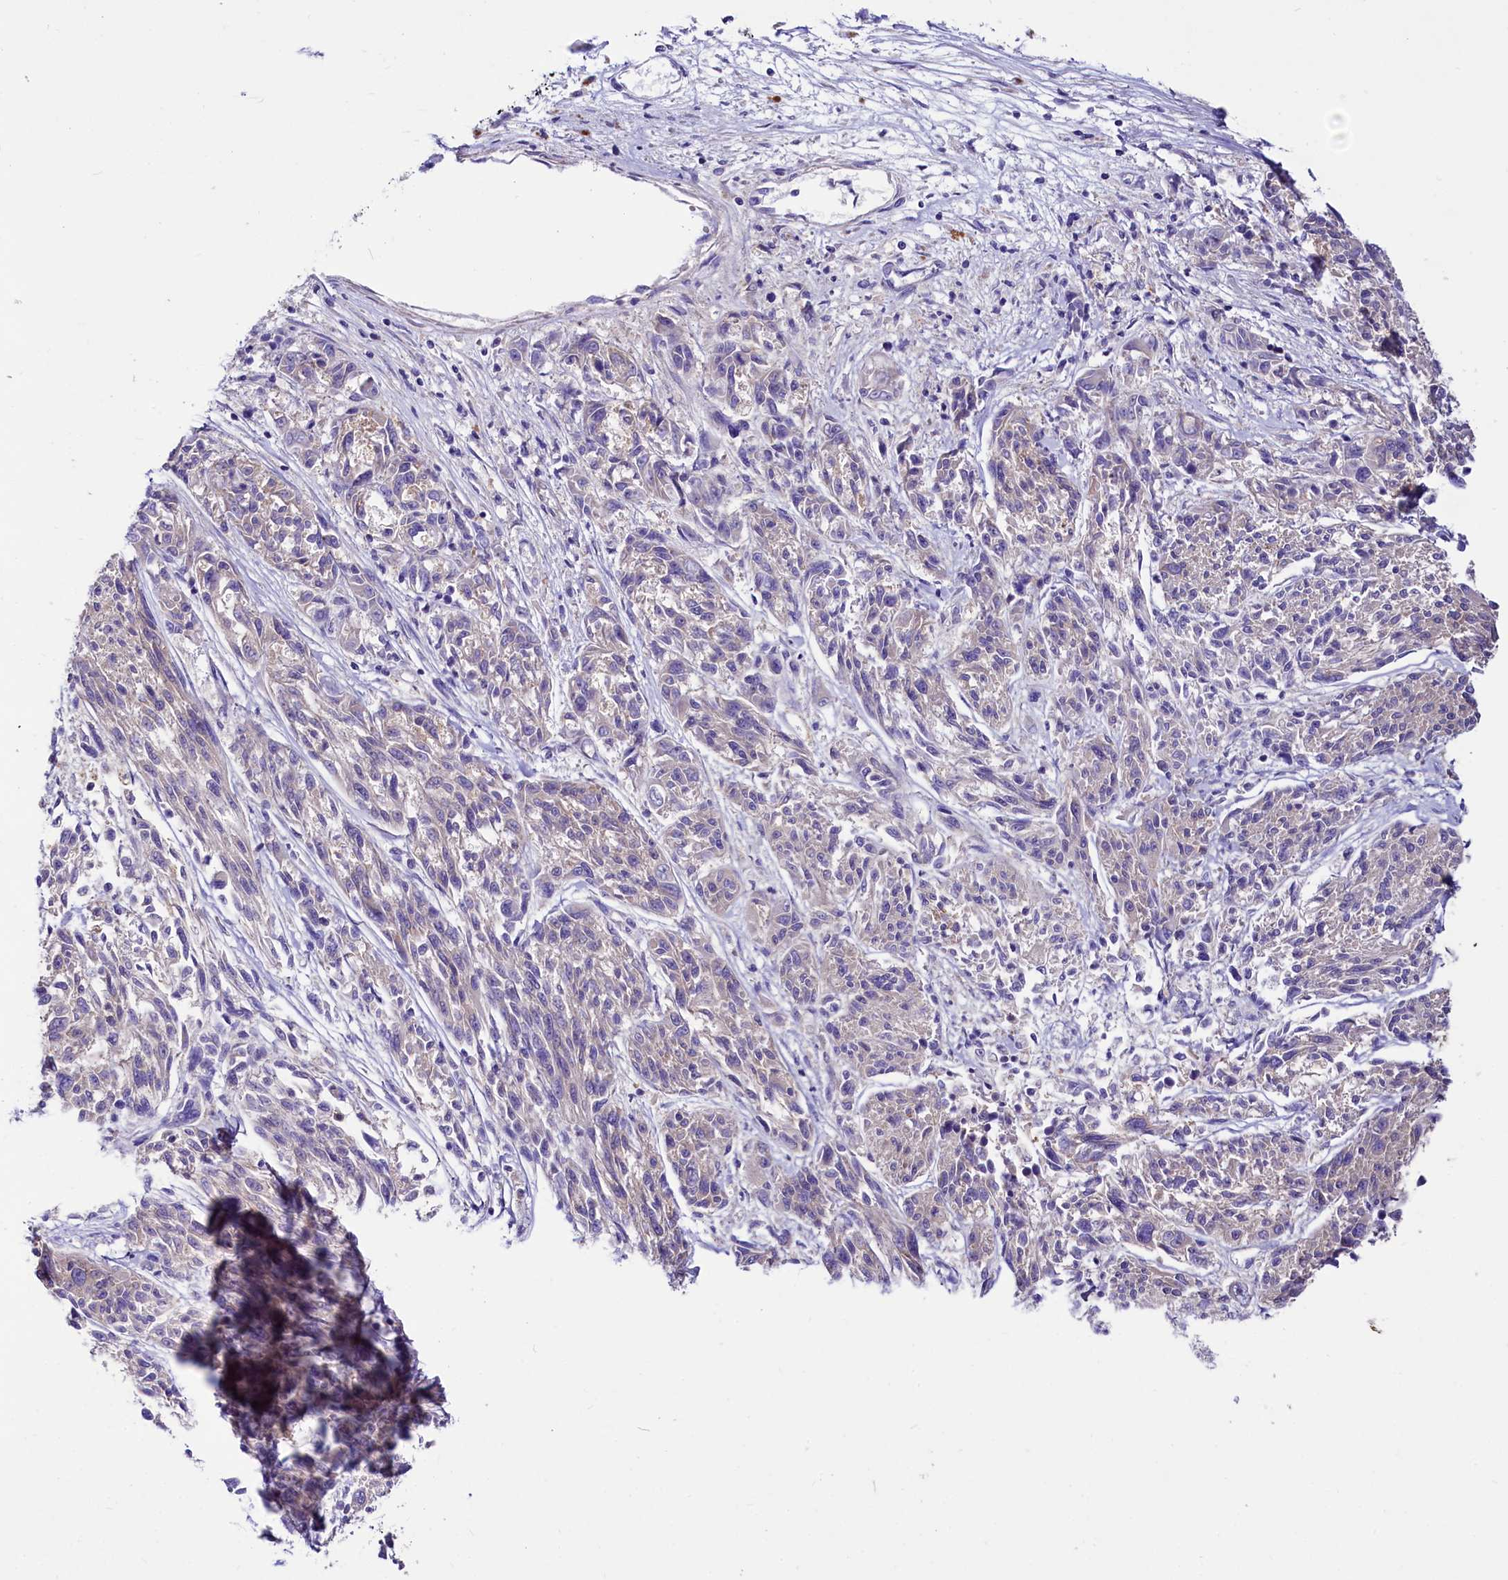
{"staining": {"intensity": "negative", "quantity": "none", "location": "none"}, "tissue": "melanoma", "cell_type": "Tumor cells", "image_type": "cancer", "snomed": [{"axis": "morphology", "description": "Malignant melanoma, NOS"}, {"axis": "topography", "description": "Skin"}], "caption": "Melanoma was stained to show a protein in brown. There is no significant positivity in tumor cells.", "gene": "ABHD5", "patient": {"sex": "male", "age": 53}}